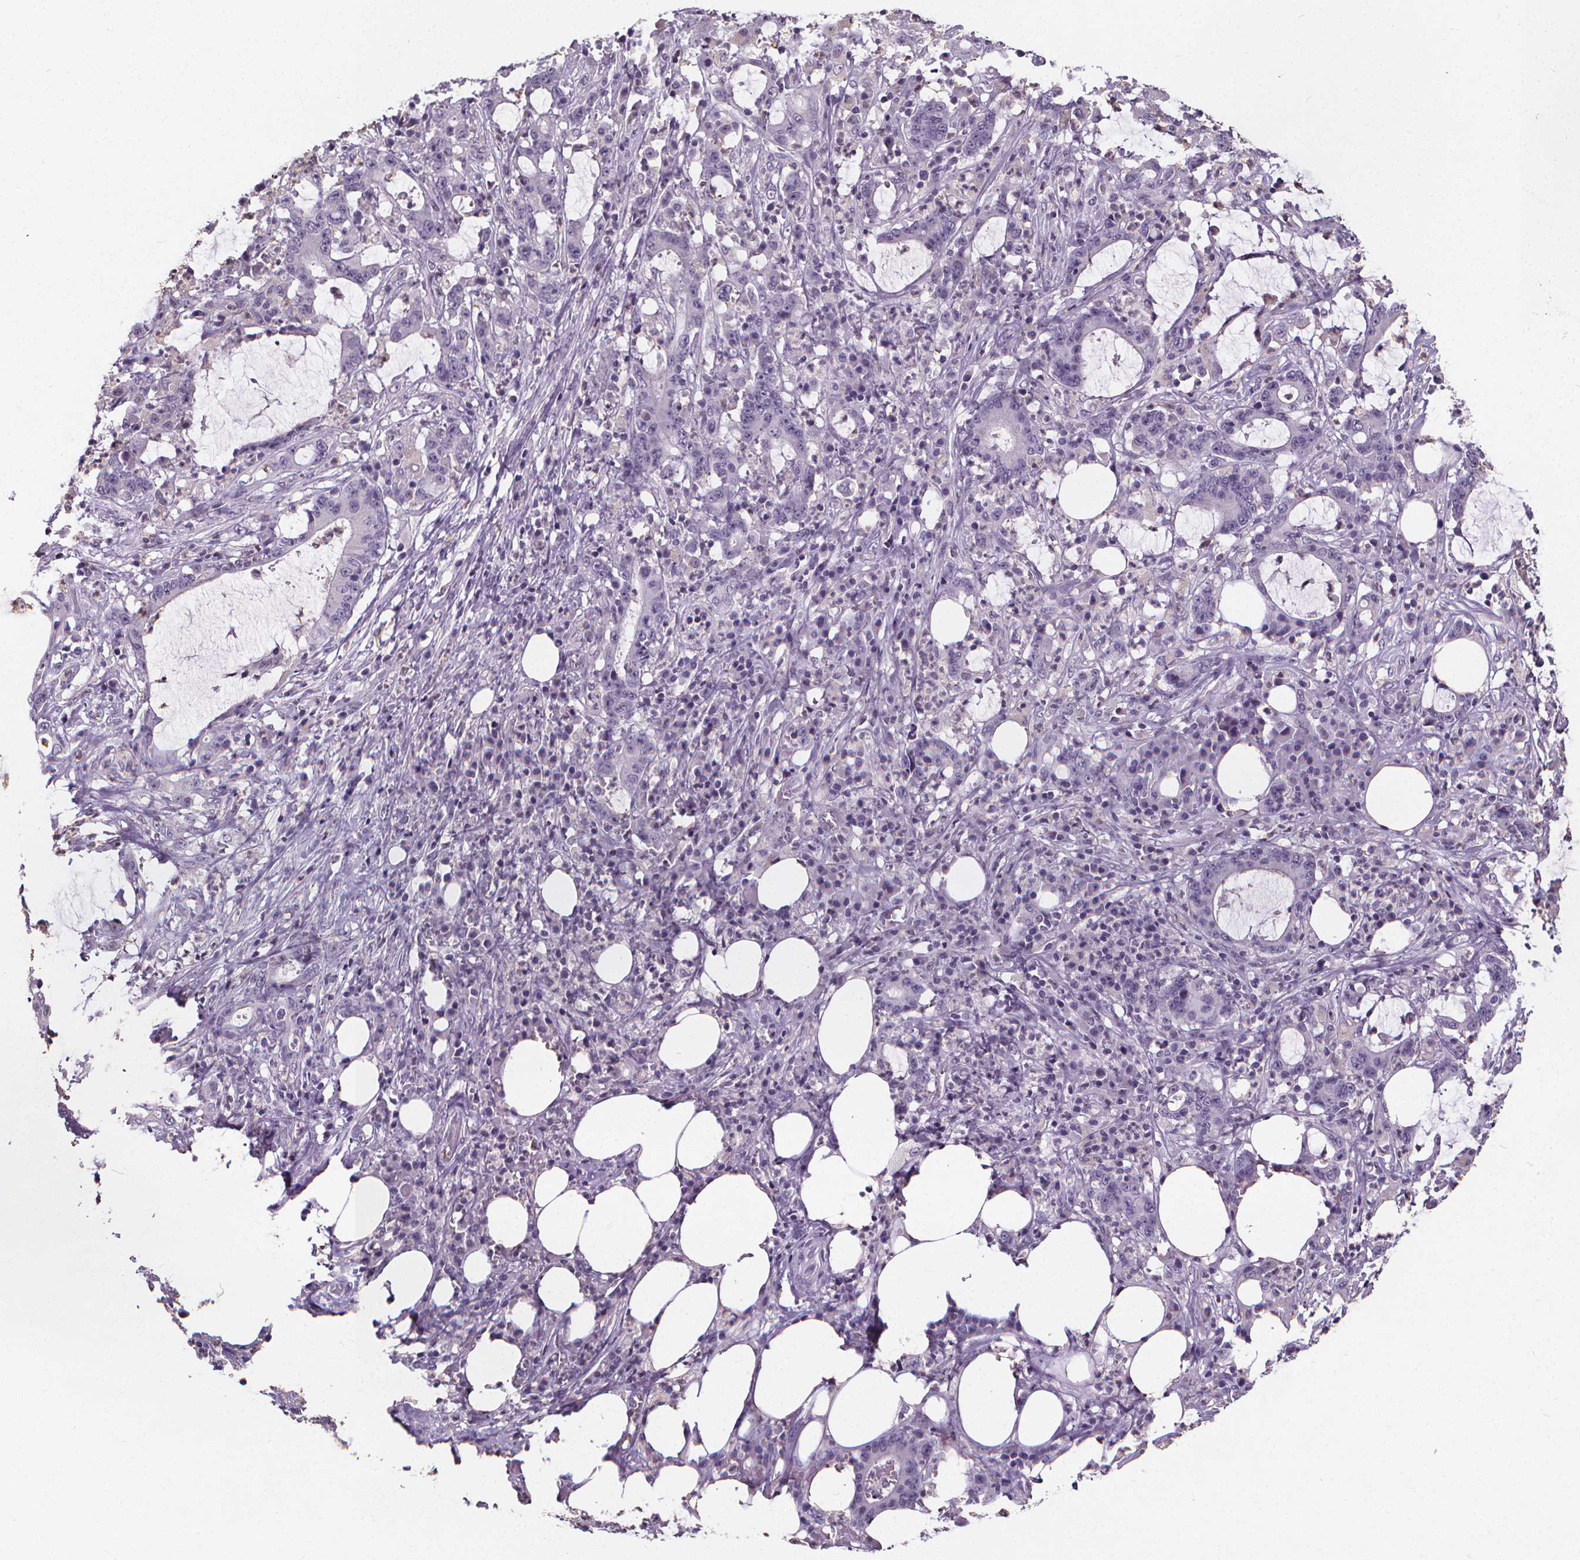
{"staining": {"intensity": "negative", "quantity": "none", "location": "none"}, "tissue": "stomach cancer", "cell_type": "Tumor cells", "image_type": "cancer", "snomed": [{"axis": "morphology", "description": "Adenocarcinoma, NOS"}, {"axis": "topography", "description": "Stomach, upper"}], "caption": "This is a histopathology image of IHC staining of stomach cancer, which shows no expression in tumor cells.", "gene": "ATP6V1D", "patient": {"sex": "male", "age": 68}}